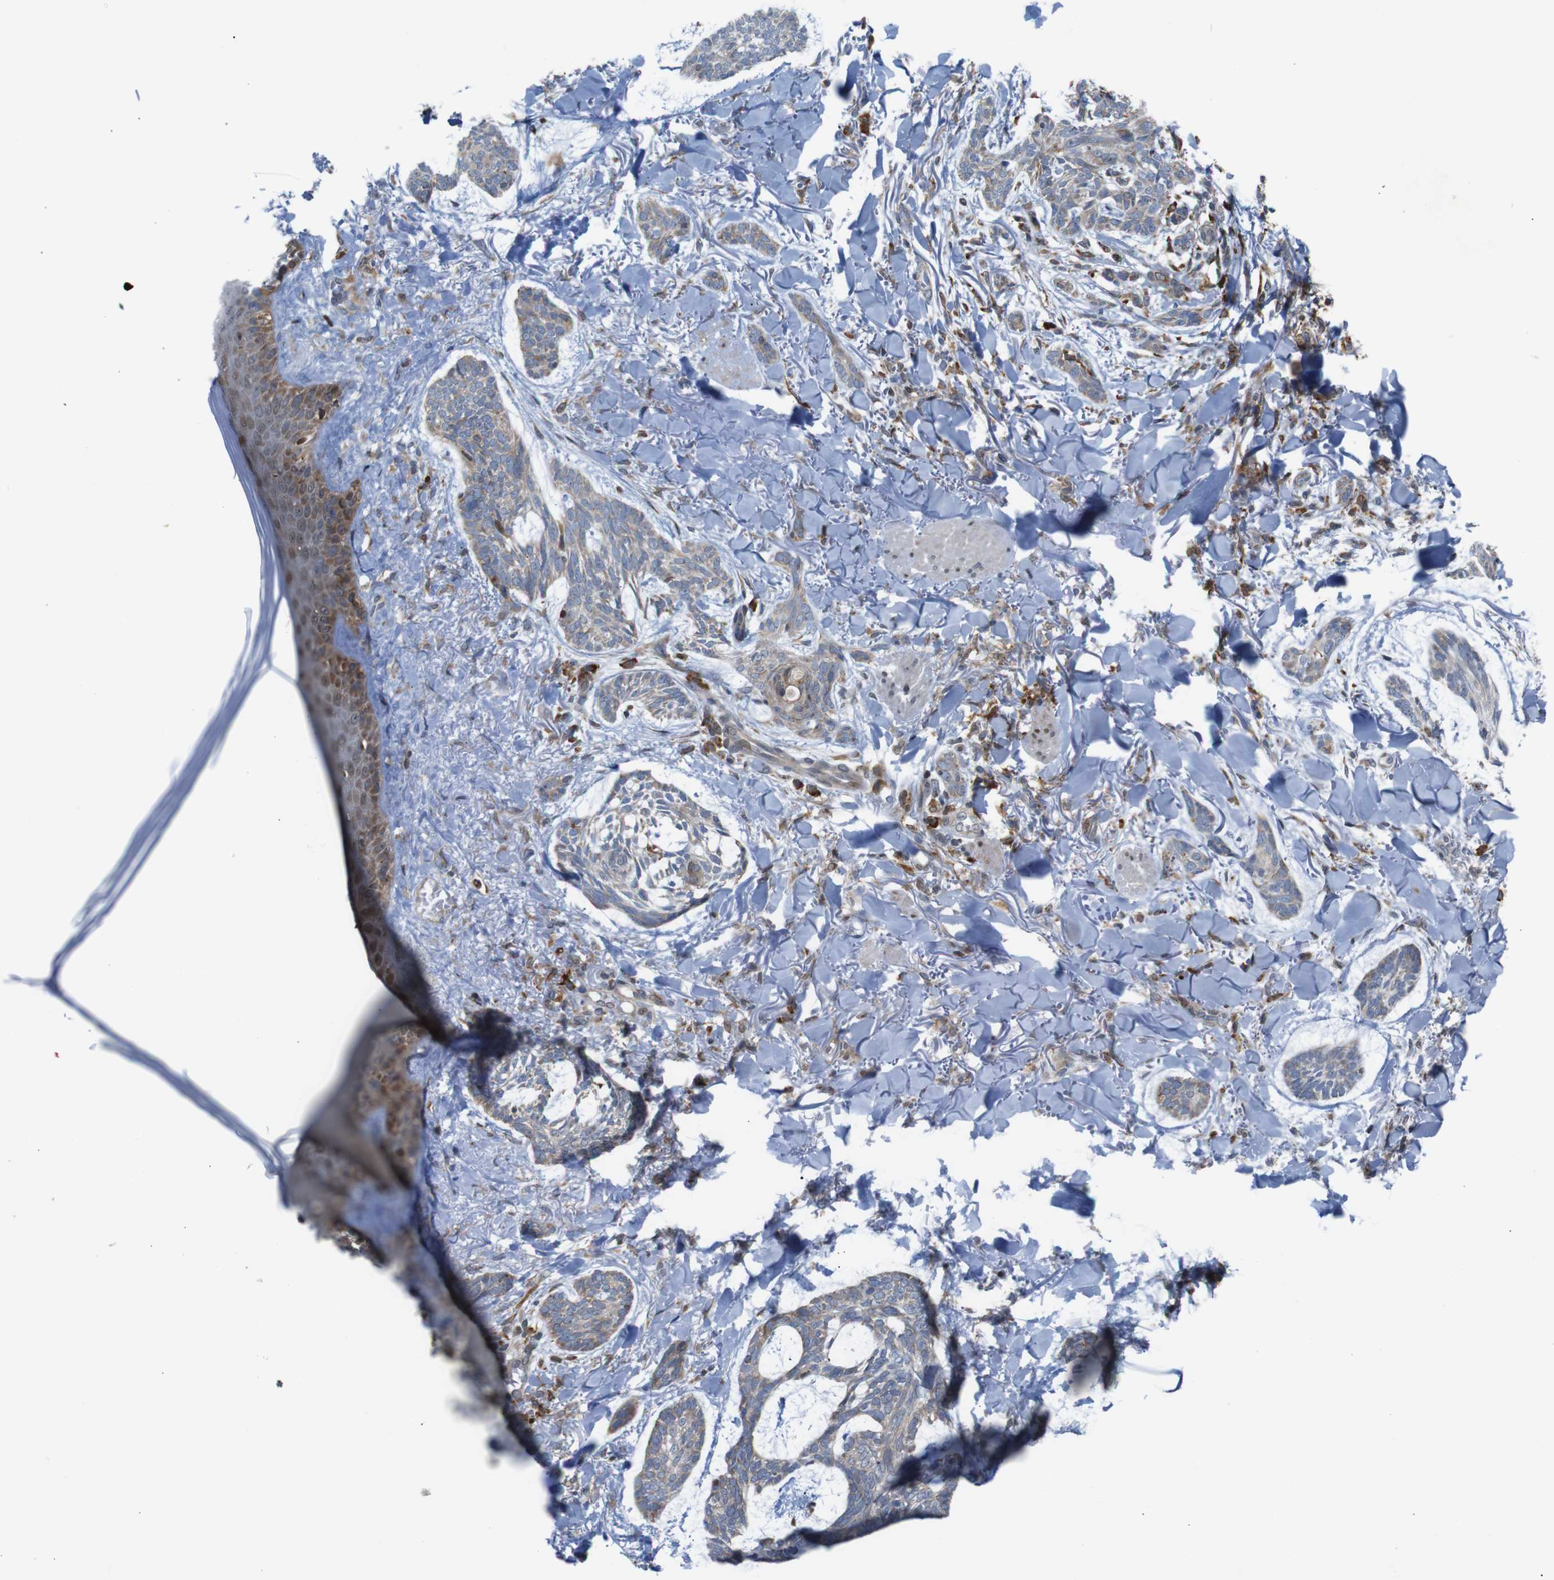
{"staining": {"intensity": "moderate", "quantity": "25%-75%", "location": "cytoplasmic/membranous"}, "tissue": "skin cancer", "cell_type": "Tumor cells", "image_type": "cancer", "snomed": [{"axis": "morphology", "description": "Basal cell carcinoma"}, {"axis": "topography", "description": "Skin"}], "caption": "This is a histology image of IHC staining of skin basal cell carcinoma, which shows moderate positivity in the cytoplasmic/membranous of tumor cells.", "gene": "PTPN1", "patient": {"sex": "male", "age": 43}}